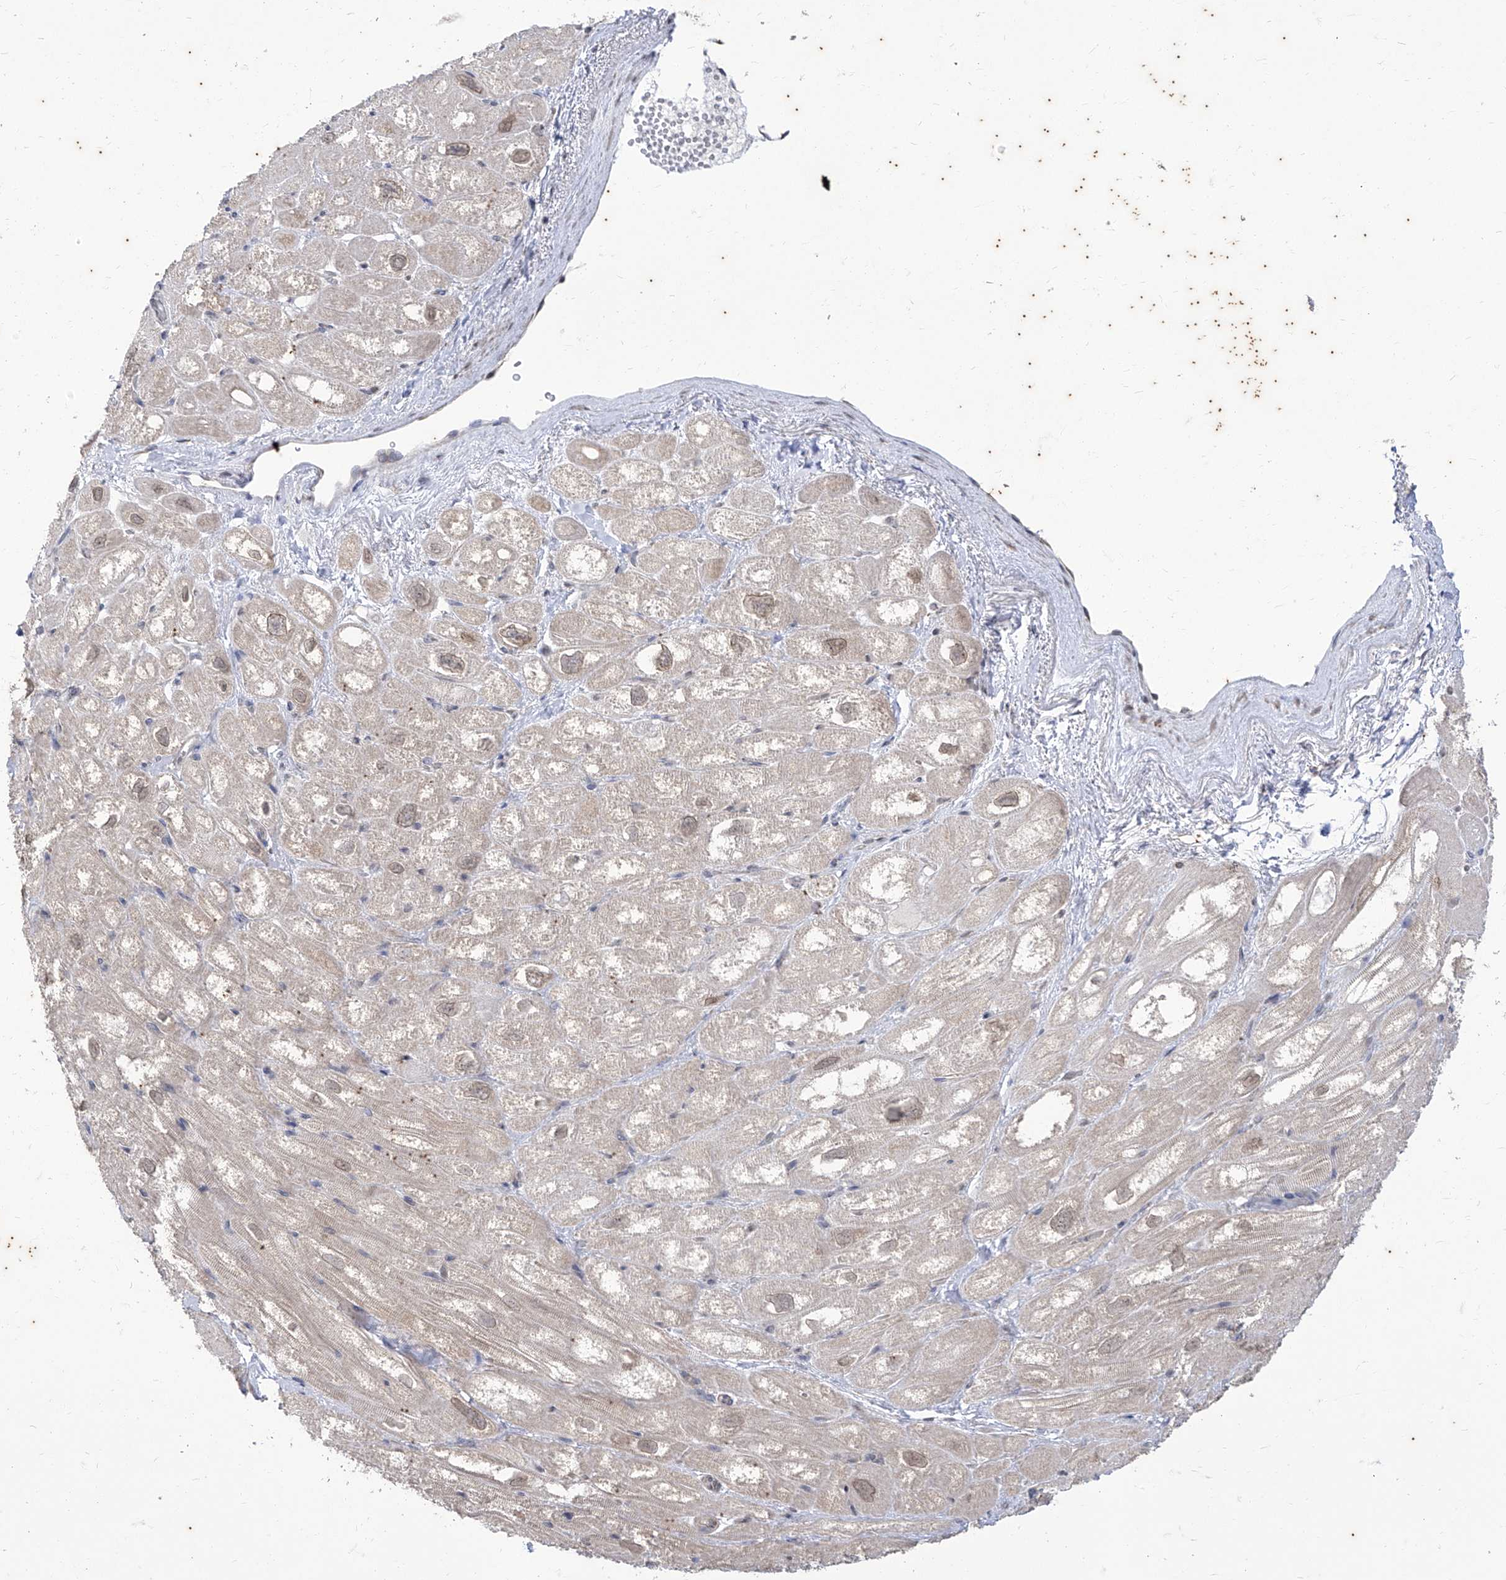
{"staining": {"intensity": "weak", "quantity": "25%-75%", "location": "cytoplasmic/membranous,nuclear"}, "tissue": "heart muscle", "cell_type": "Cardiomyocytes", "image_type": "normal", "snomed": [{"axis": "morphology", "description": "Normal tissue, NOS"}, {"axis": "topography", "description": "Heart"}], "caption": "Approximately 25%-75% of cardiomyocytes in benign human heart muscle reveal weak cytoplasmic/membranous,nuclear protein staining as visualized by brown immunohistochemical staining.", "gene": "PHF20L1", "patient": {"sex": "male", "age": 50}}